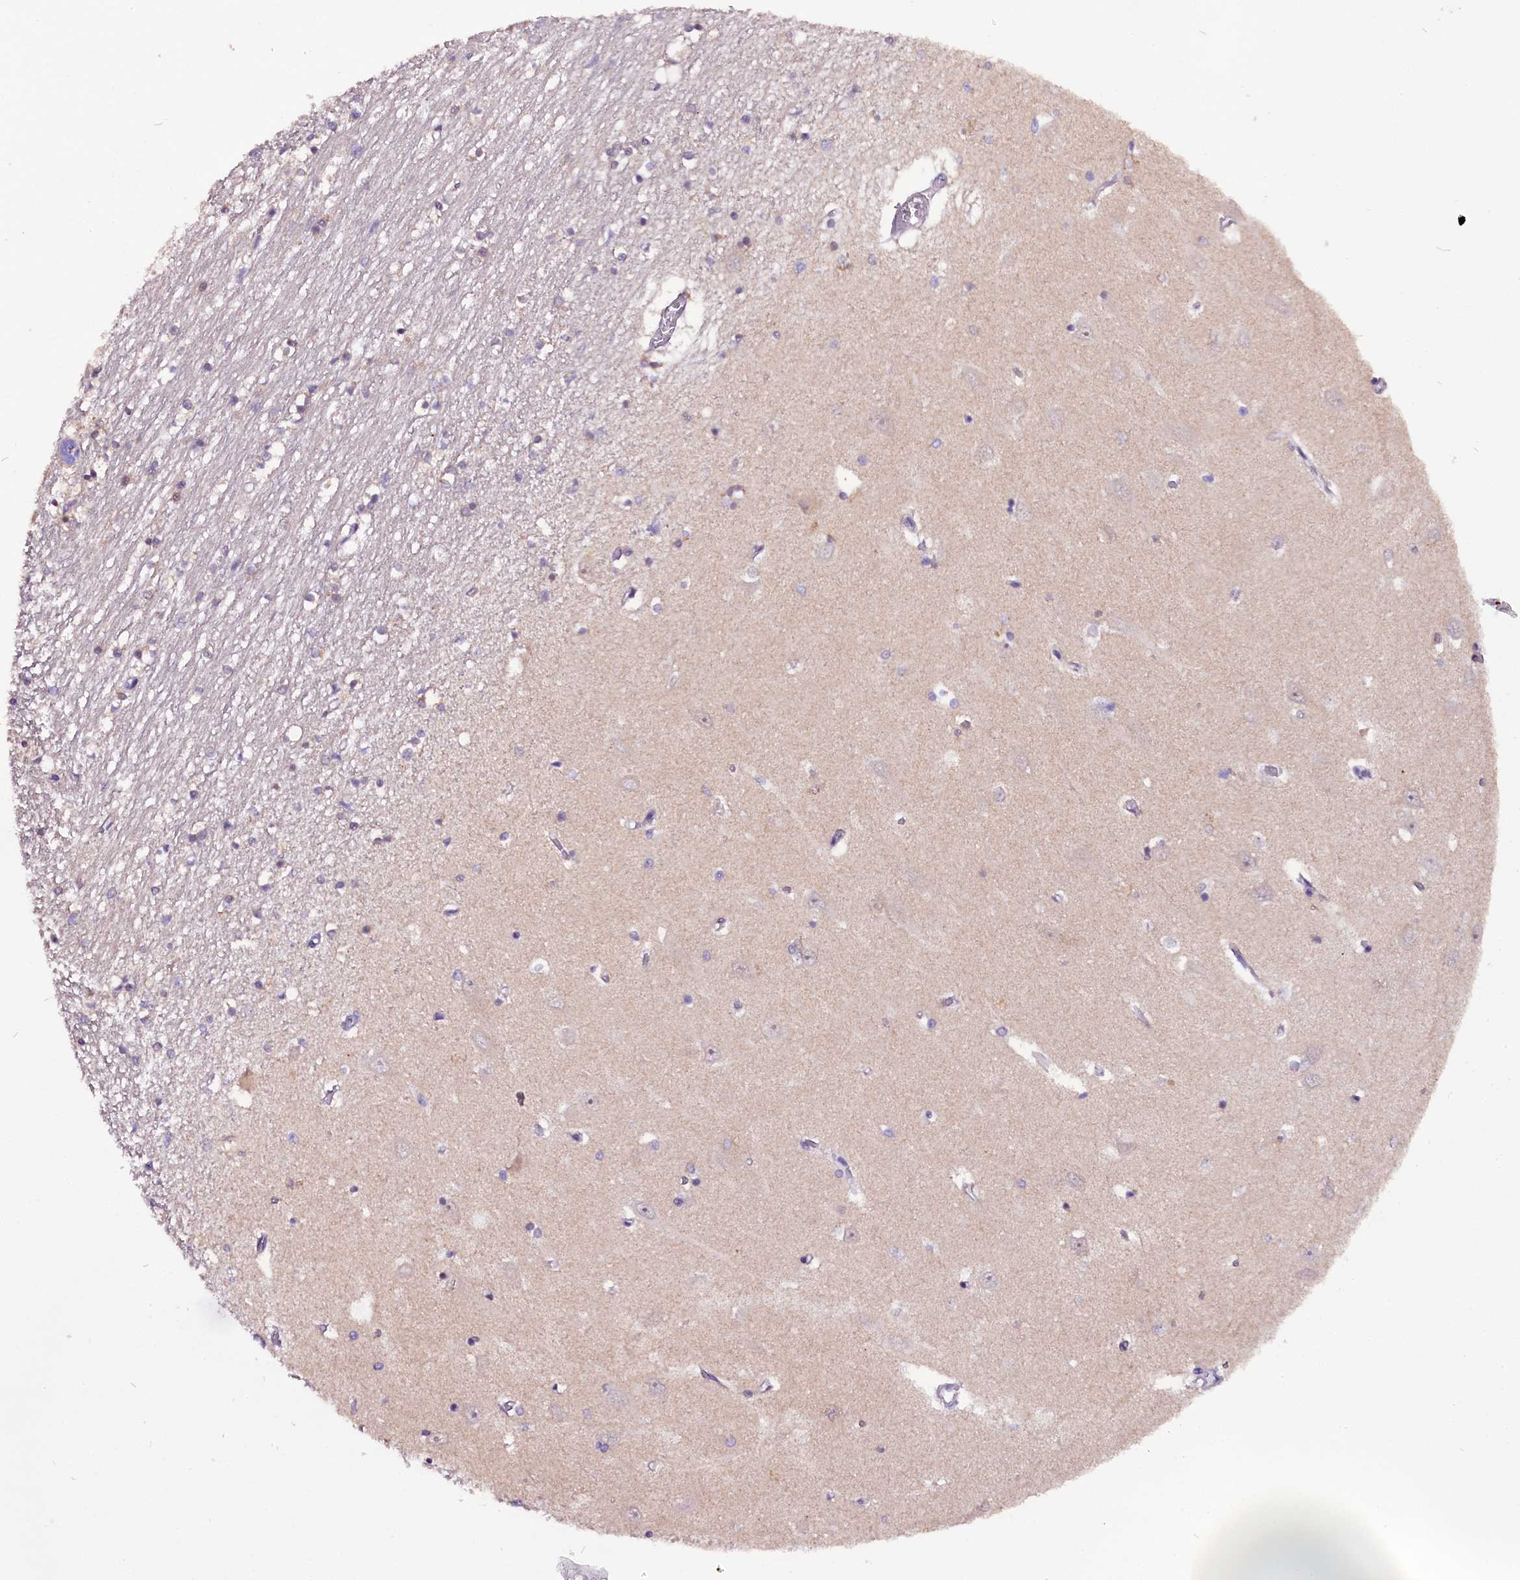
{"staining": {"intensity": "negative", "quantity": "none", "location": "none"}, "tissue": "hippocampus", "cell_type": "Glial cells", "image_type": "normal", "snomed": [{"axis": "morphology", "description": "Normal tissue, NOS"}, {"axis": "topography", "description": "Hippocampus"}], "caption": "The micrograph displays no staining of glial cells in normal hippocampus. (Brightfield microscopy of DAB (3,3'-diaminobenzidine) IHC at high magnification).", "gene": "RPUSD2", "patient": {"sex": "male", "age": 70}}